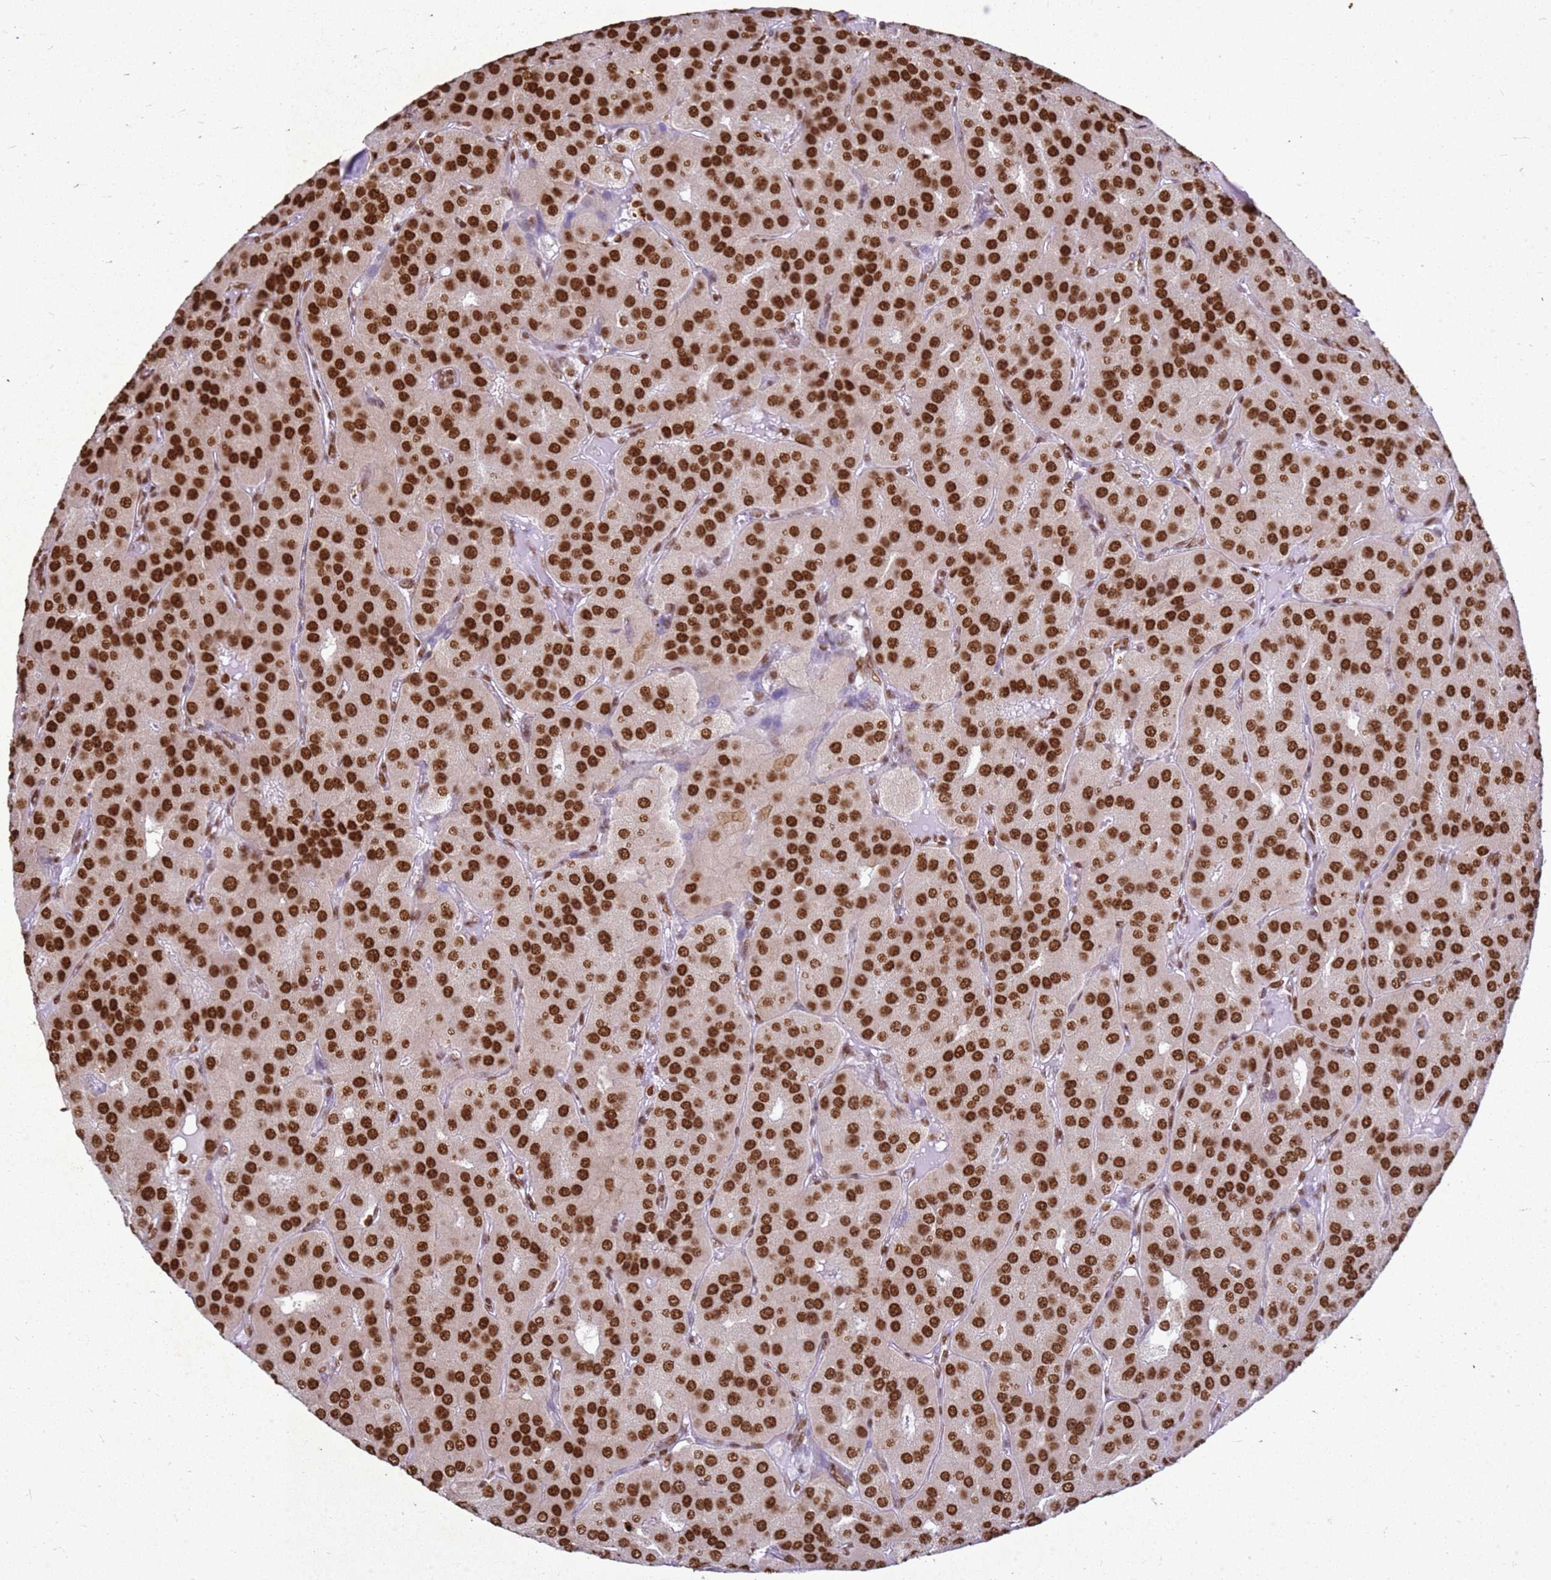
{"staining": {"intensity": "strong", "quantity": ">75%", "location": "nuclear"}, "tissue": "parathyroid gland", "cell_type": "Glandular cells", "image_type": "normal", "snomed": [{"axis": "morphology", "description": "Normal tissue, NOS"}, {"axis": "morphology", "description": "Adenoma, NOS"}, {"axis": "topography", "description": "Parathyroid gland"}], "caption": "Glandular cells show strong nuclear positivity in approximately >75% of cells in normal parathyroid gland. Nuclei are stained in blue.", "gene": "APEX1", "patient": {"sex": "female", "age": 86}}